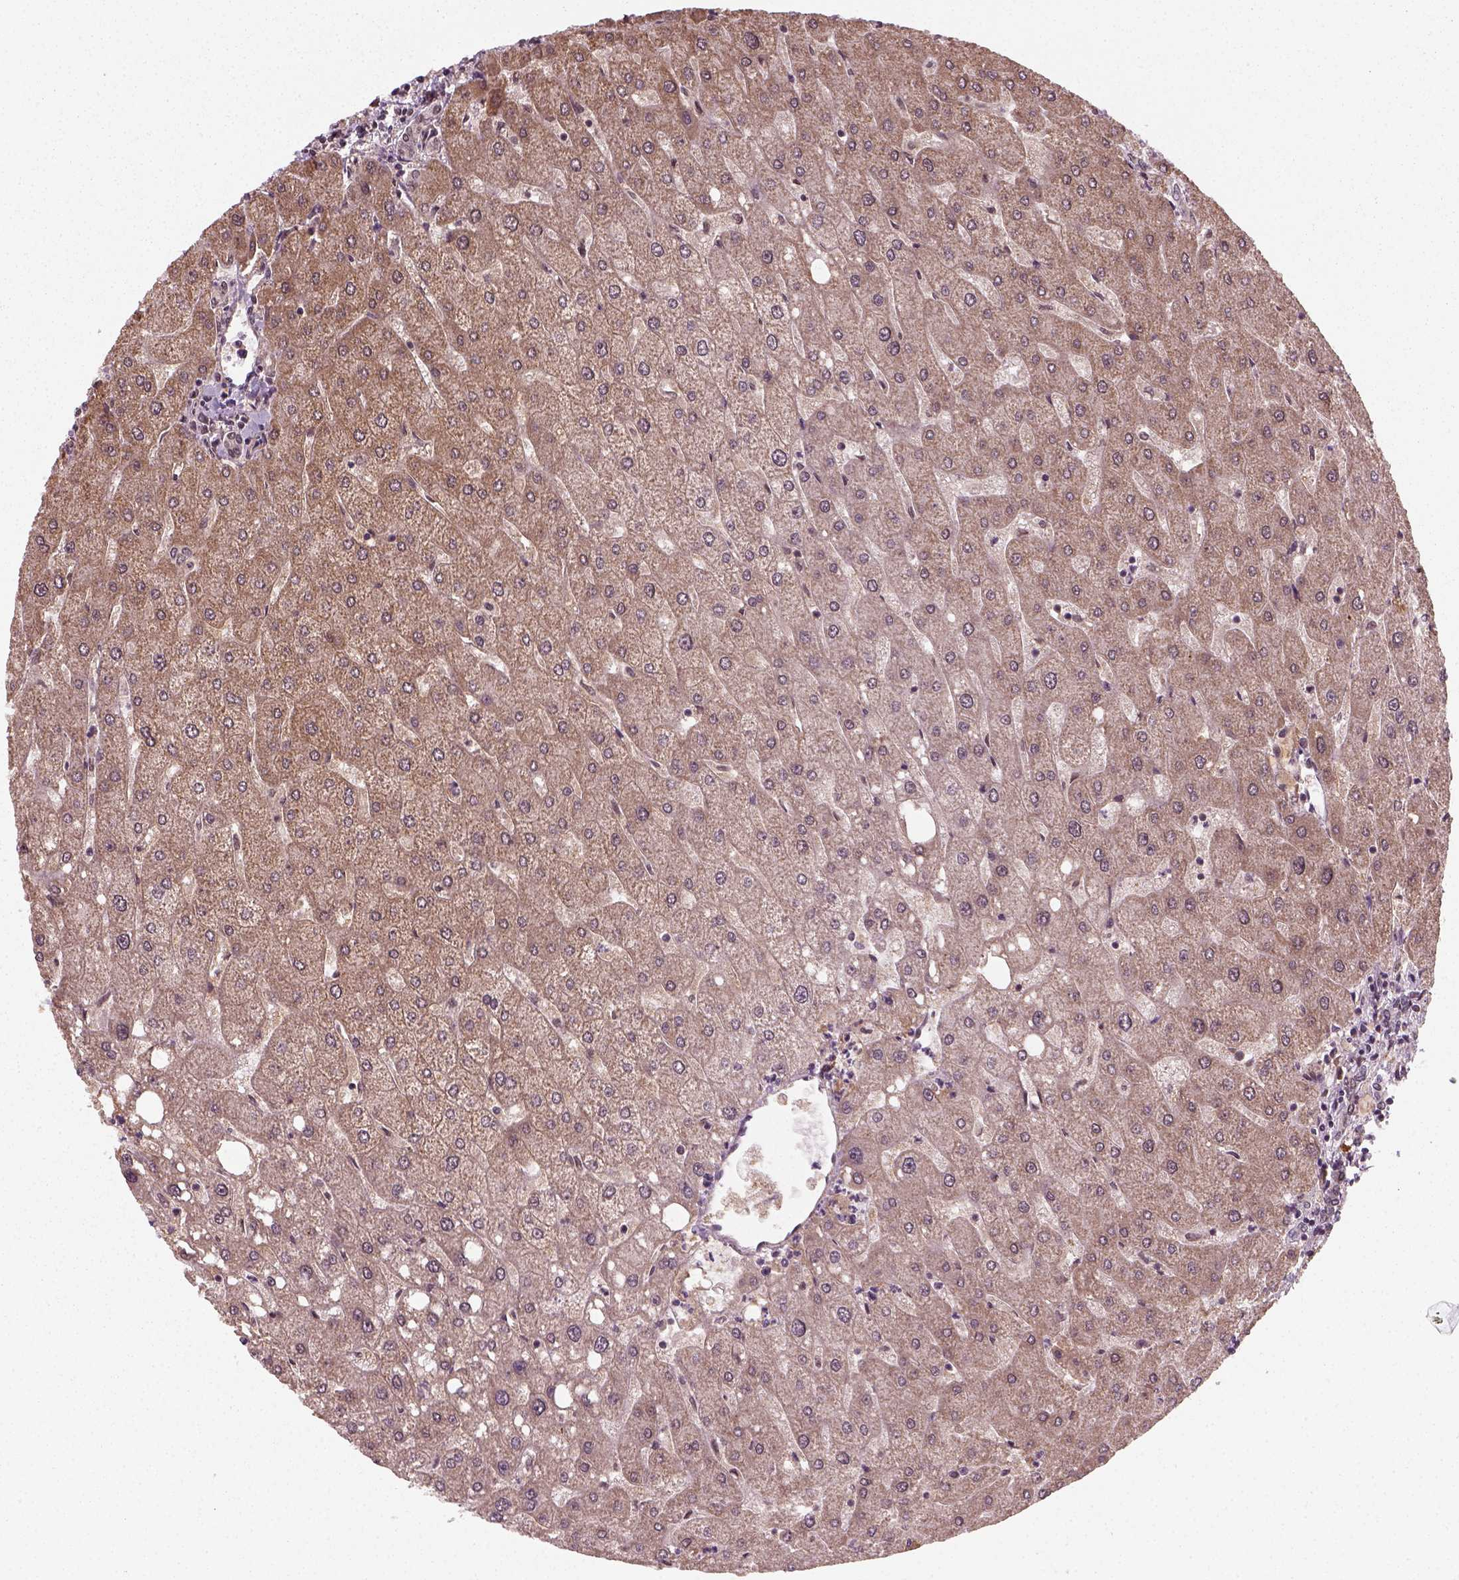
{"staining": {"intensity": "weak", "quantity": ">75%", "location": "cytoplasmic/membranous"}, "tissue": "liver", "cell_type": "Cholangiocytes", "image_type": "normal", "snomed": [{"axis": "morphology", "description": "Normal tissue, NOS"}, {"axis": "topography", "description": "Liver"}], "caption": "Immunohistochemical staining of benign human liver exhibits low levels of weak cytoplasmic/membranous staining in about >75% of cholangiocytes.", "gene": "NUDT9", "patient": {"sex": "male", "age": 67}}